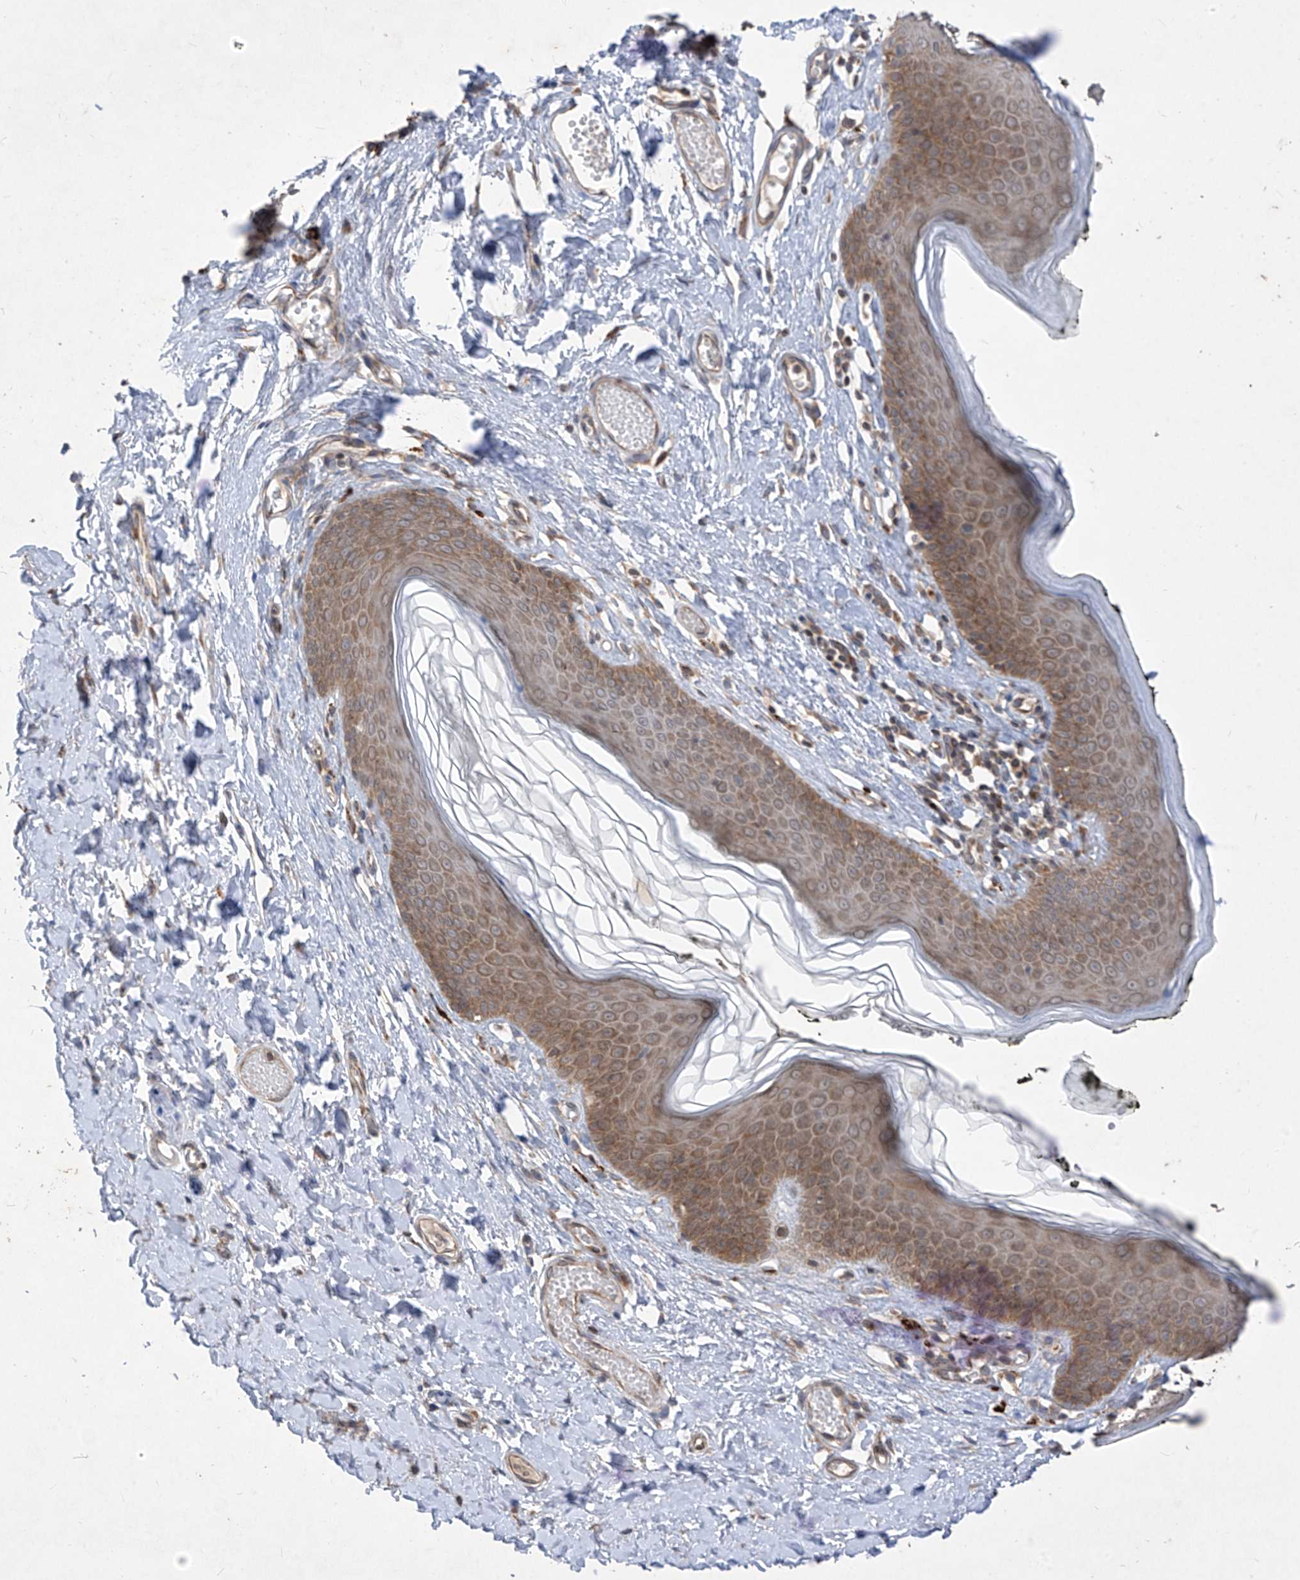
{"staining": {"intensity": "moderate", "quantity": ">75%", "location": "cytoplasmic/membranous"}, "tissue": "skin", "cell_type": "Epidermal cells", "image_type": "normal", "snomed": [{"axis": "morphology", "description": "Normal tissue, NOS"}, {"axis": "morphology", "description": "Inflammation, NOS"}, {"axis": "topography", "description": "Vulva"}], "caption": "Immunohistochemistry of unremarkable human skin reveals medium levels of moderate cytoplasmic/membranous staining in approximately >75% of epidermal cells.", "gene": "RPL34", "patient": {"sex": "female", "age": 84}}